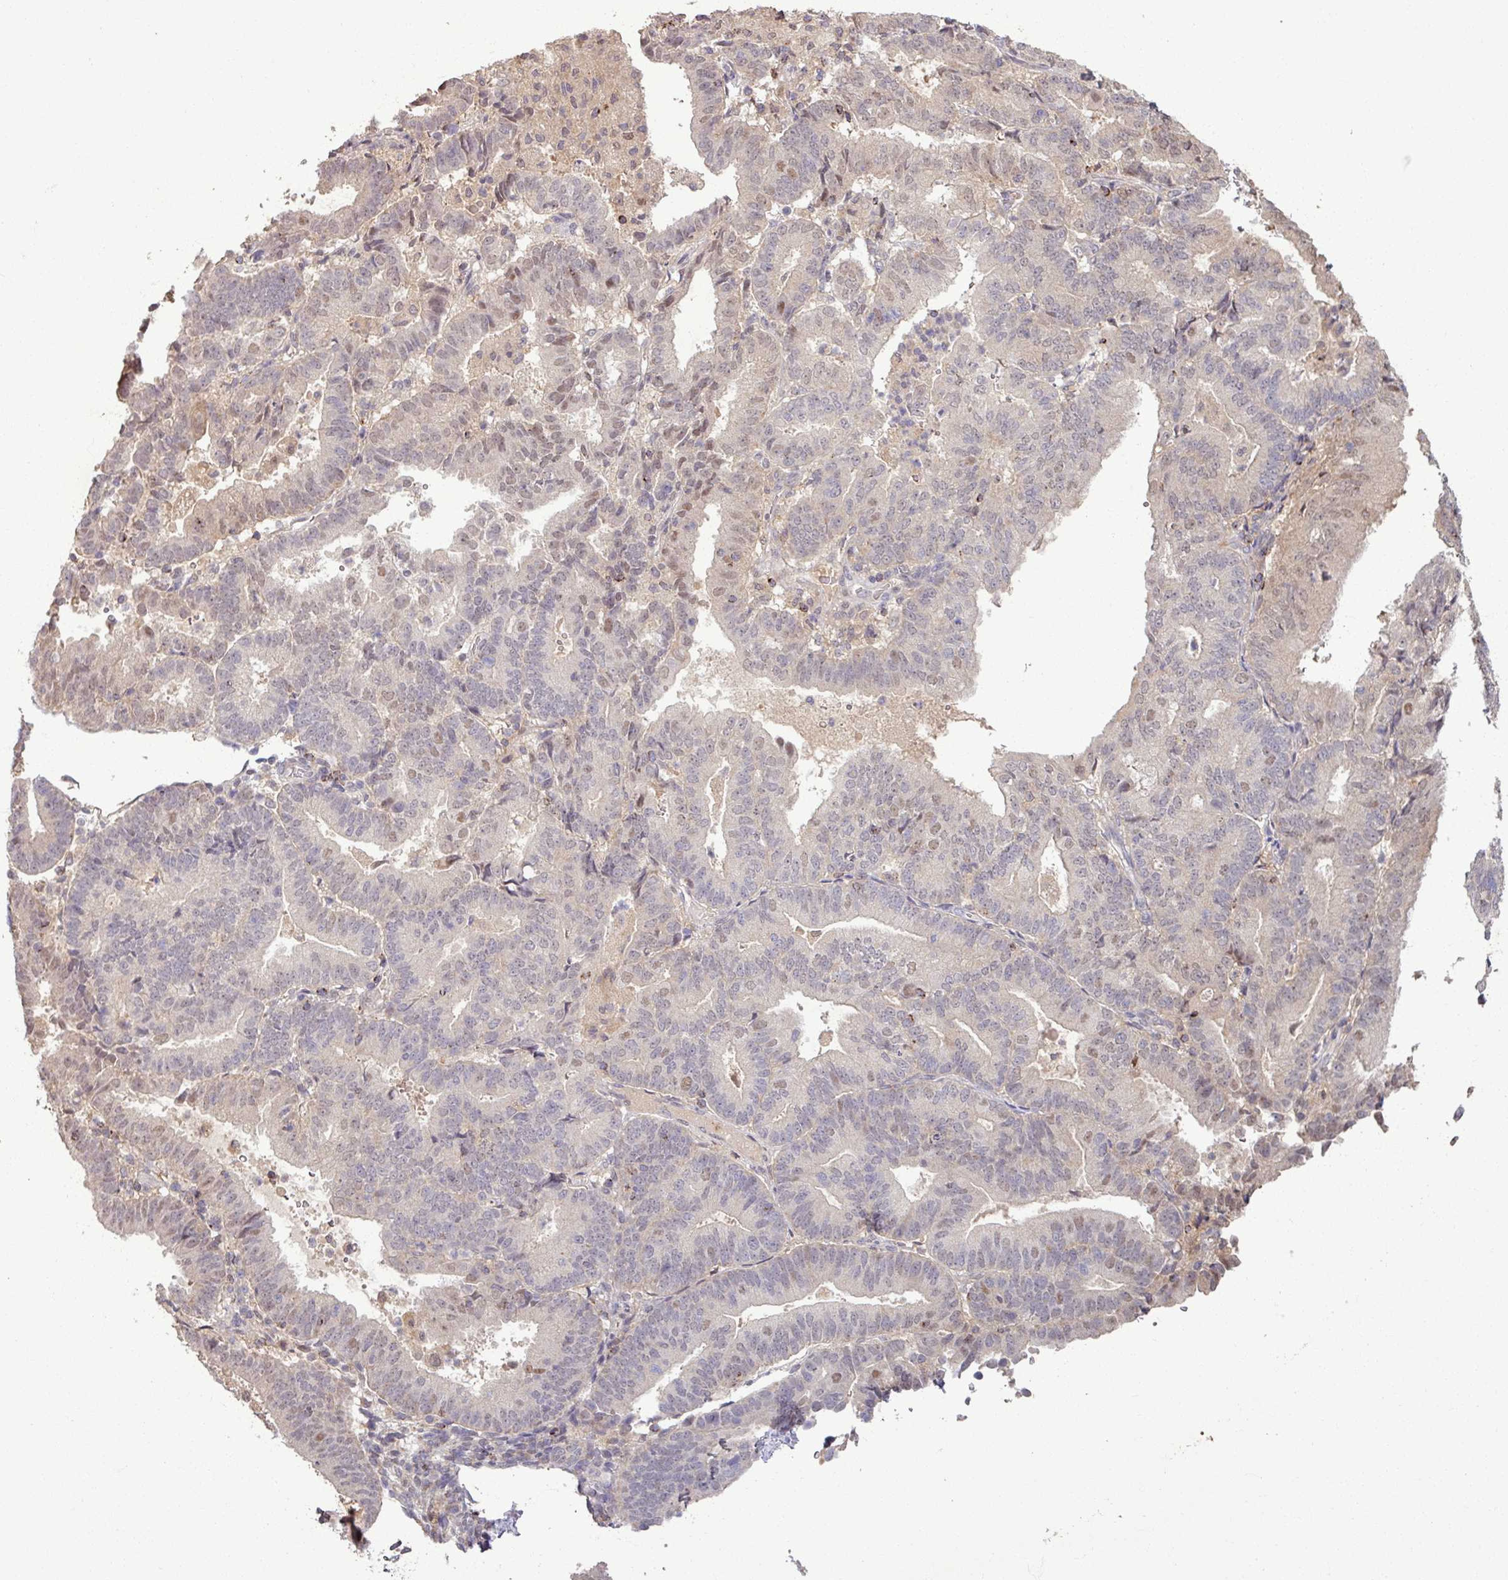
{"staining": {"intensity": "weak", "quantity": "<25%", "location": "nuclear"}, "tissue": "endometrial cancer", "cell_type": "Tumor cells", "image_type": "cancer", "snomed": [{"axis": "morphology", "description": "Adenocarcinoma, NOS"}, {"axis": "topography", "description": "Endometrium"}], "caption": "A micrograph of endometrial cancer (adenocarcinoma) stained for a protein shows no brown staining in tumor cells.", "gene": "OR6B1", "patient": {"sex": "female", "age": 70}}